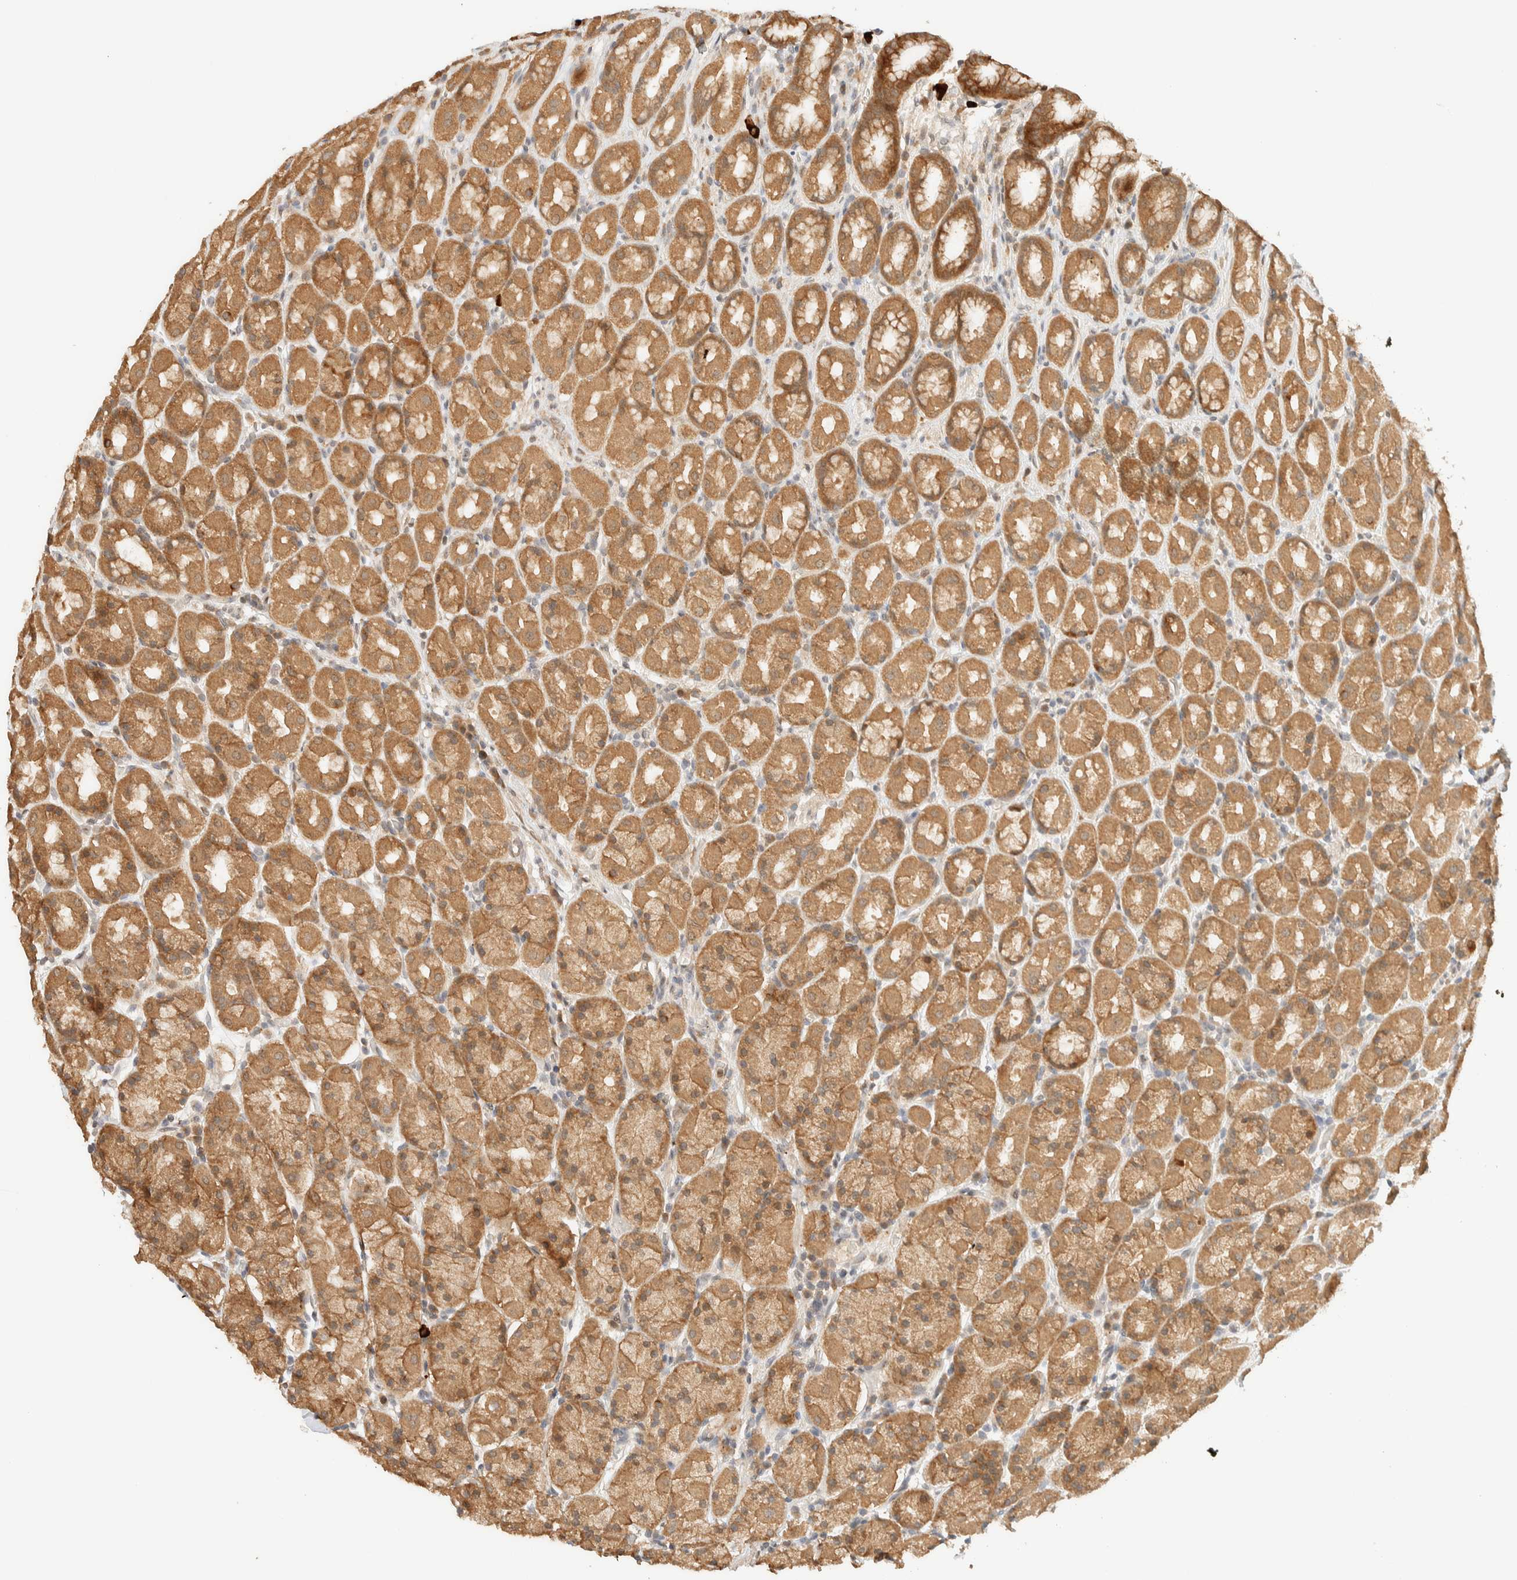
{"staining": {"intensity": "strong", "quantity": ">75%", "location": "cytoplasmic/membranous"}, "tissue": "stomach", "cell_type": "Glandular cells", "image_type": "normal", "snomed": [{"axis": "morphology", "description": "Normal tissue, NOS"}, {"axis": "topography", "description": "Stomach, upper"}], "caption": "A high amount of strong cytoplasmic/membranous expression is seen in approximately >75% of glandular cells in unremarkable stomach. (Brightfield microscopy of DAB IHC at high magnification).", "gene": "ZBTB34", "patient": {"sex": "male", "age": 68}}